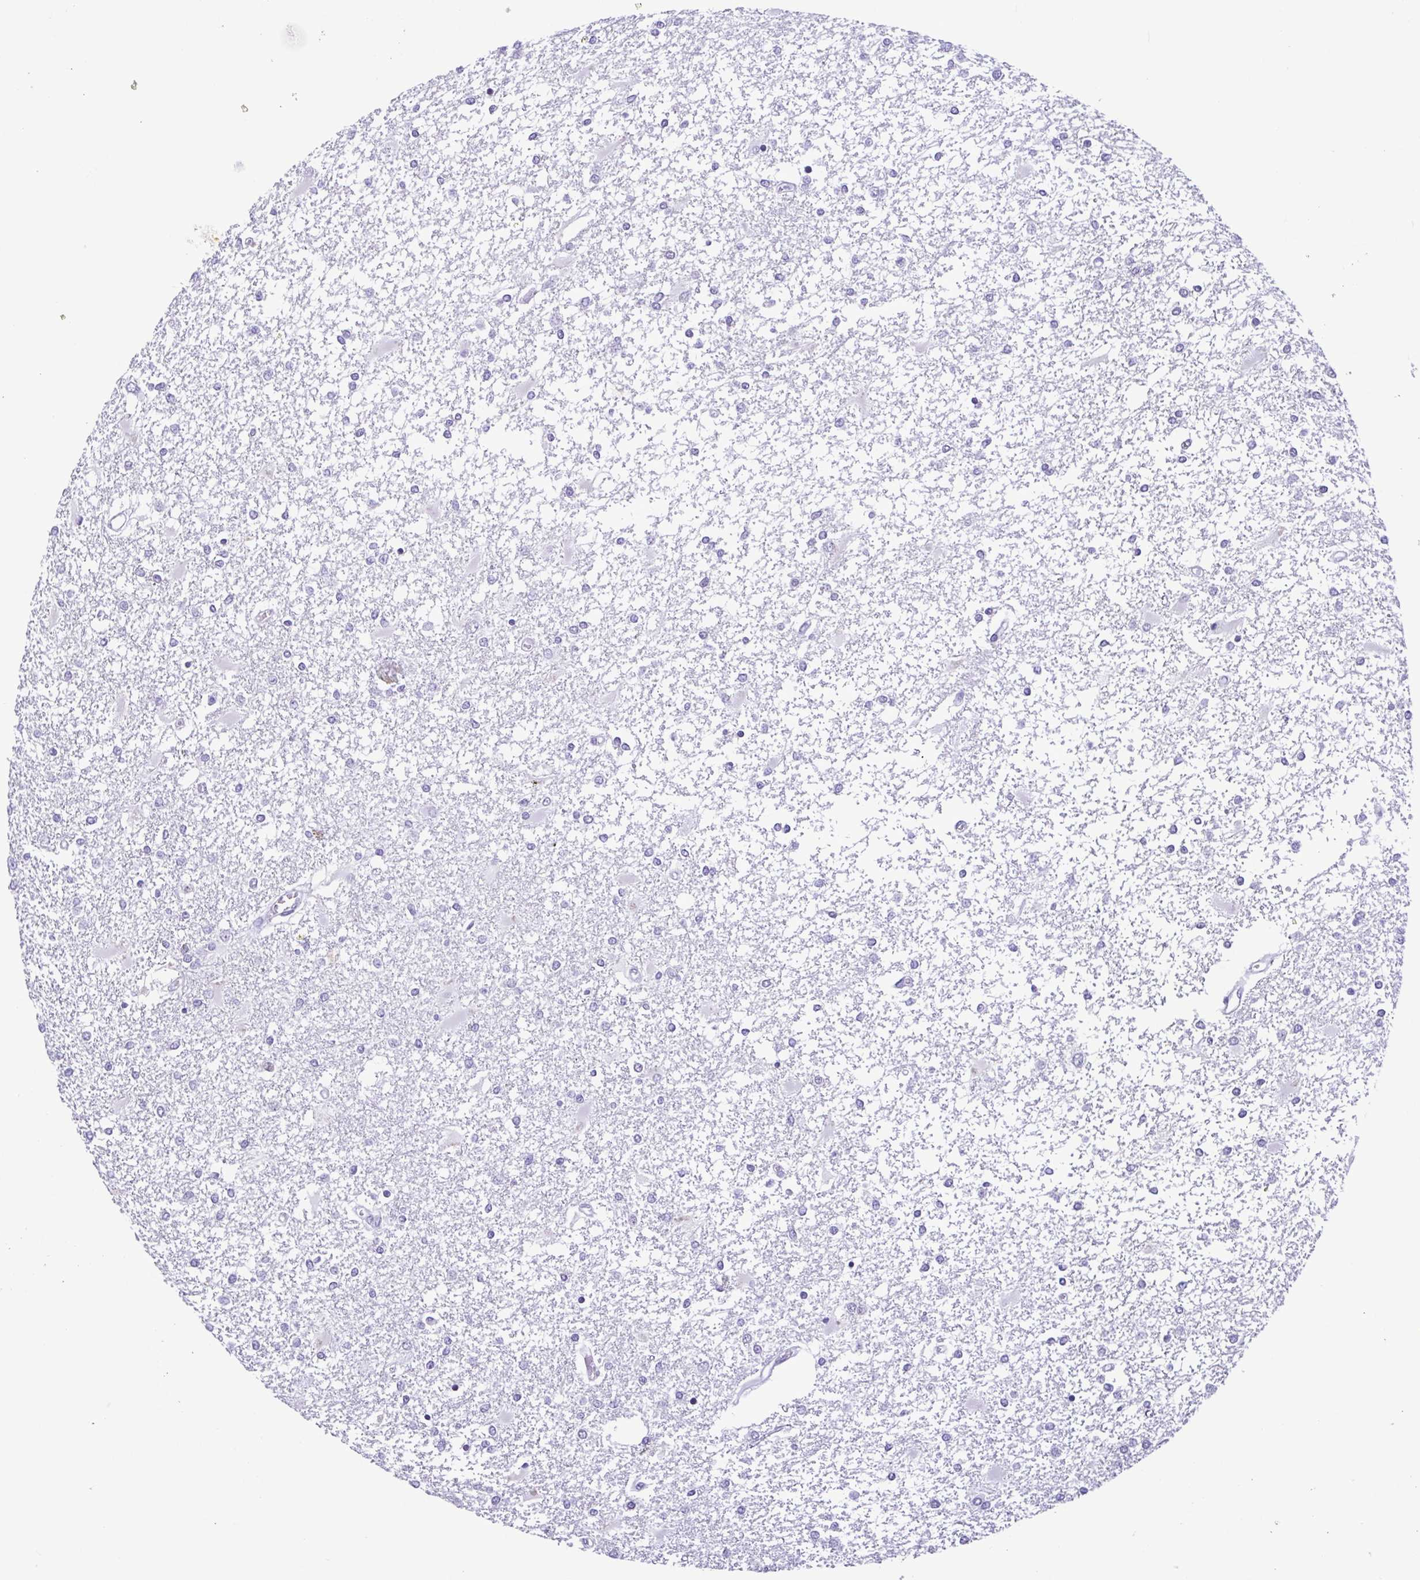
{"staining": {"intensity": "negative", "quantity": "none", "location": "none"}, "tissue": "glioma", "cell_type": "Tumor cells", "image_type": "cancer", "snomed": [{"axis": "morphology", "description": "Glioma, malignant, High grade"}, {"axis": "topography", "description": "Cerebral cortex"}], "caption": "This photomicrograph is of malignant high-grade glioma stained with immunohistochemistry (IHC) to label a protein in brown with the nuclei are counter-stained blue. There is no staining in tumor cells.", "gene": "SPATA16", "patient": {"sex": "male", "age": 79}}